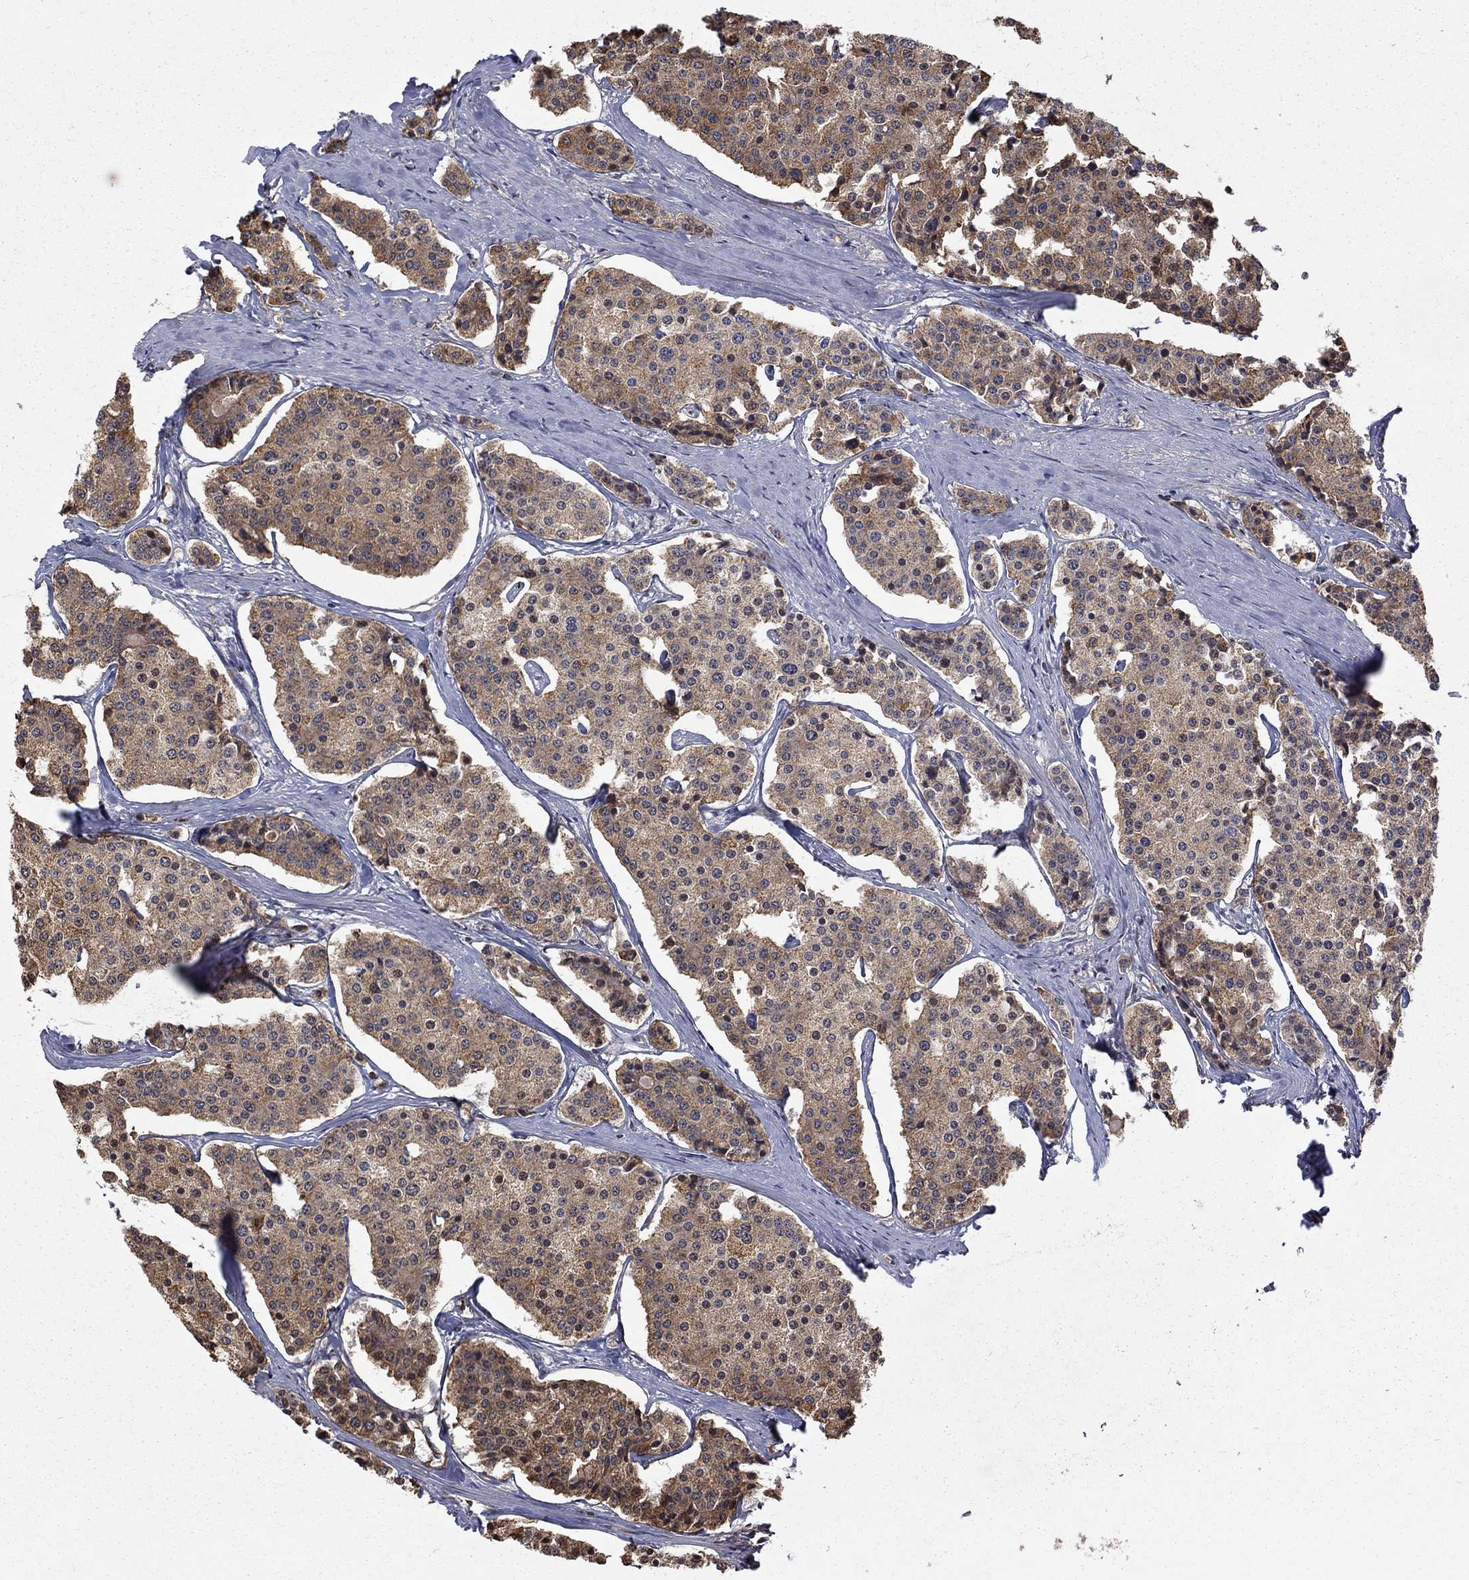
{"staining": {"intensity": "moderate", "quantity": ">75%", "location": "cytoplasmic/membranous"}, "tissue": "carcinoid", "cell_type": "Tumor cells", "image_type": "cancer", "snomed": [{"axis": "morphology", "description": "Carcinoid, malignant, NOS"}, {"axis": "topography", "description": "Small intestine"}], "caption": "The image demonstrates staining of carcinoid (malignant), revealing moderate cytoplasmic/membranous protein positivity (brown color) within tumor cells.", "gene": "SH2B1", "patient": {"sex": "female", "age": 65}}